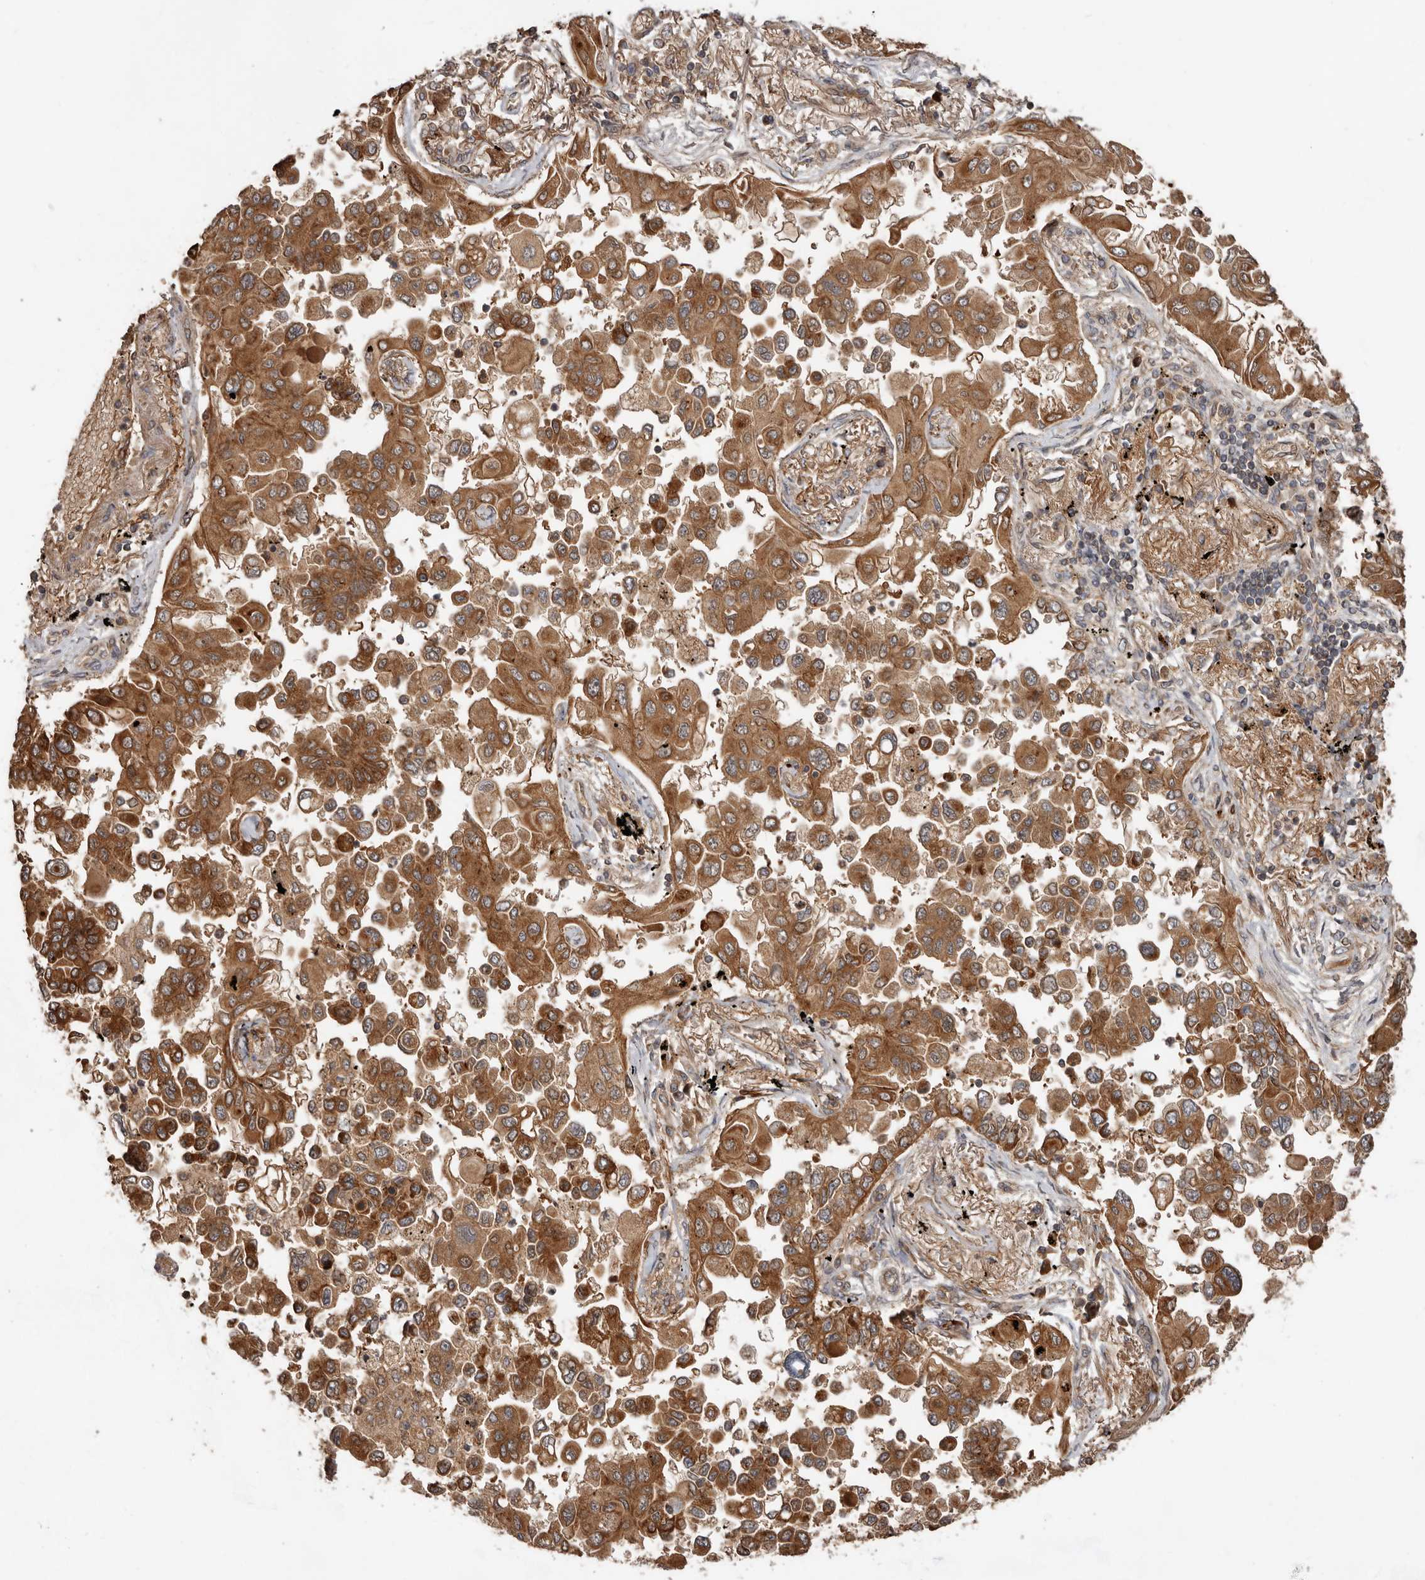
{"staining": {"intensity": "moderate", "quantity": ">75%", "location": "cytoplasmic/membranous"}, "tissue": "lung cancer", "cell_type": "Tumor cells", "image_type": "cancer", "snomed": [{"axis": "morphology", "description": "Adenocarcinoma, NOS"}, {"axis": "topography", "description": "Lung"}], "caption": "Lung cancer (adenocarcinoma) tissue demonstrates moderate cytoplasmic/membranous staining in about >75% of tumor cells", "gene": "STK36", "patient": {"sex": "female", "age": 67}}